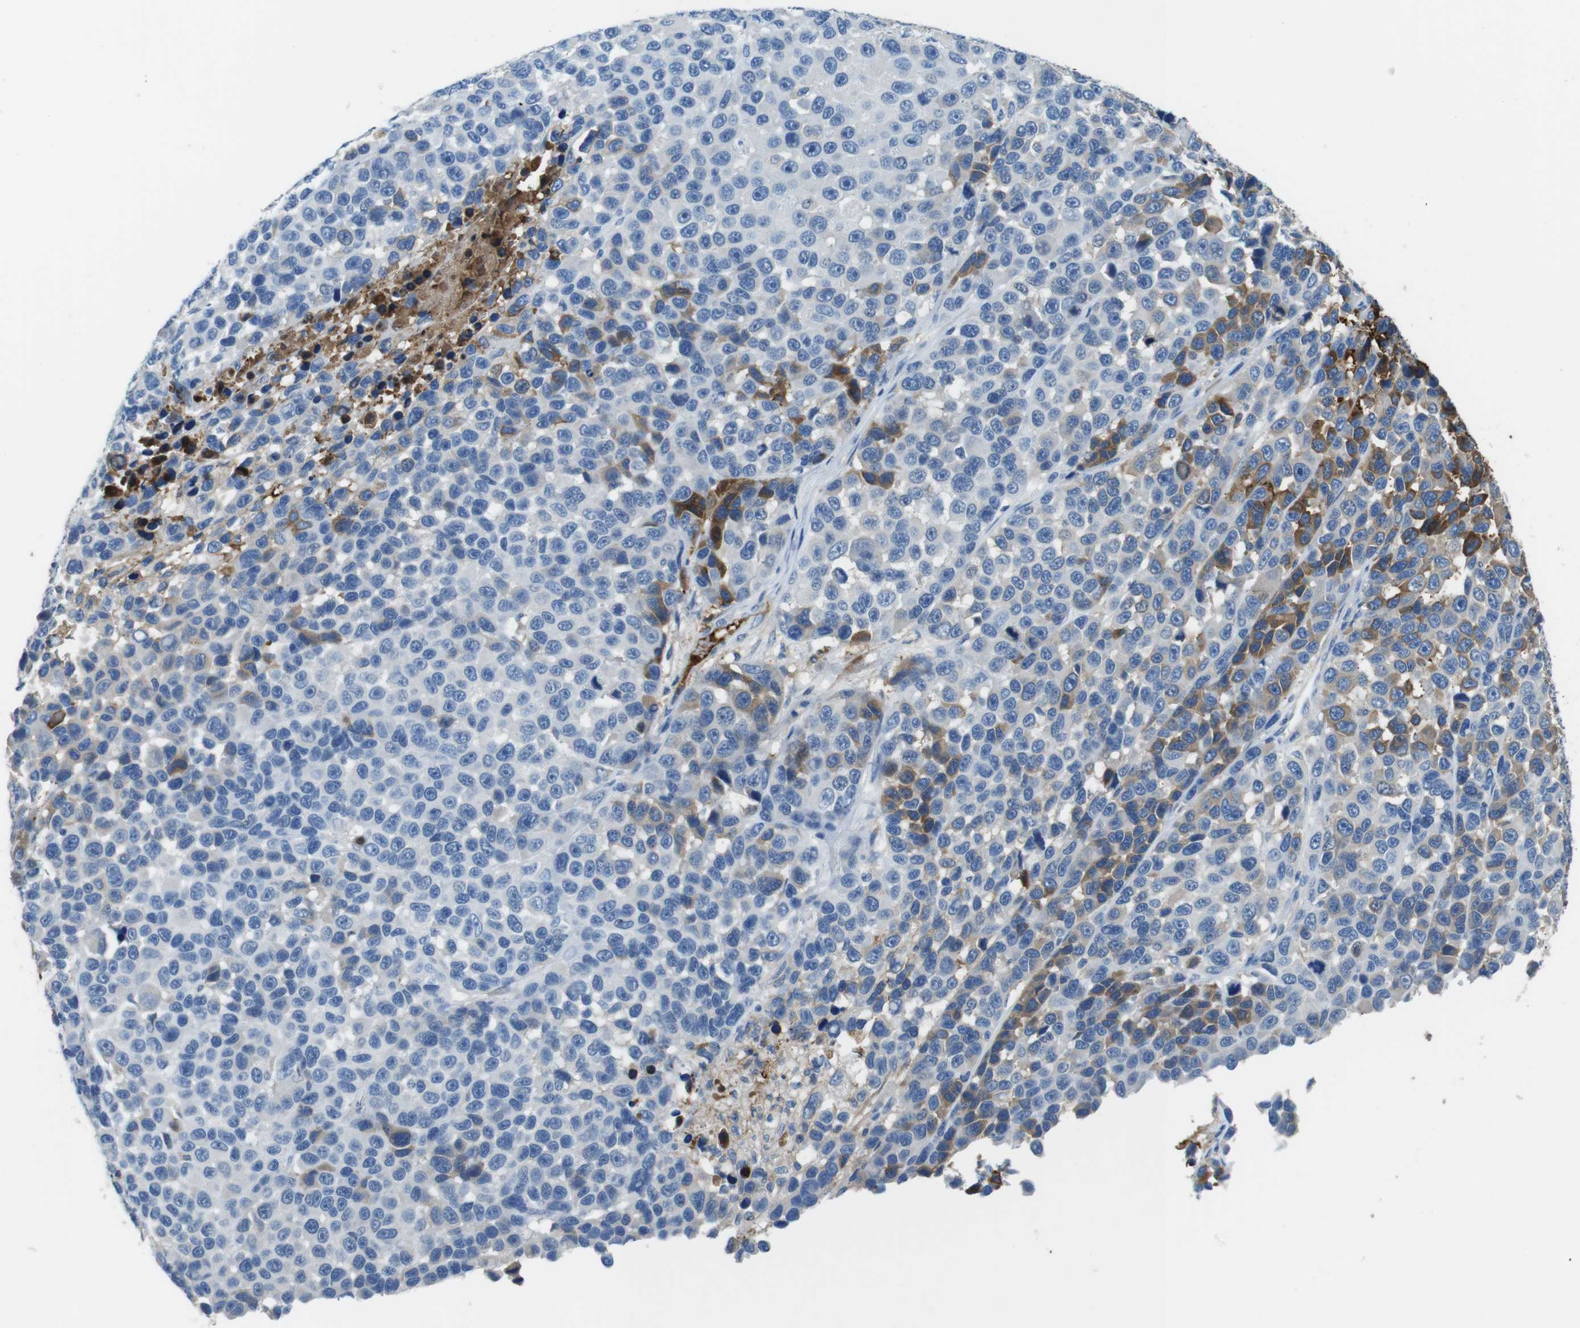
{"staining": {"intensity": "moderate", "quantity": "<25%", "location": "cytoplasmic/membranous"}, "tissue": "melanoma", "cell_type": "Tumor cells", "image_type": "cancer", "snomed": [{"axis": "morphology", "description": "Malignant melanoma, NOS"}, {"axis": "topography", "description": "Skin"}], "caption": "A photomicrograph showing moderate cytoplasmic/membranous staining in approximately <25% of tumor cells in melanoma, as visualized by brown immunohistochemical staining.", "gene": "TMPRSS15", "patient": {"sex": "male", "age": 53}}